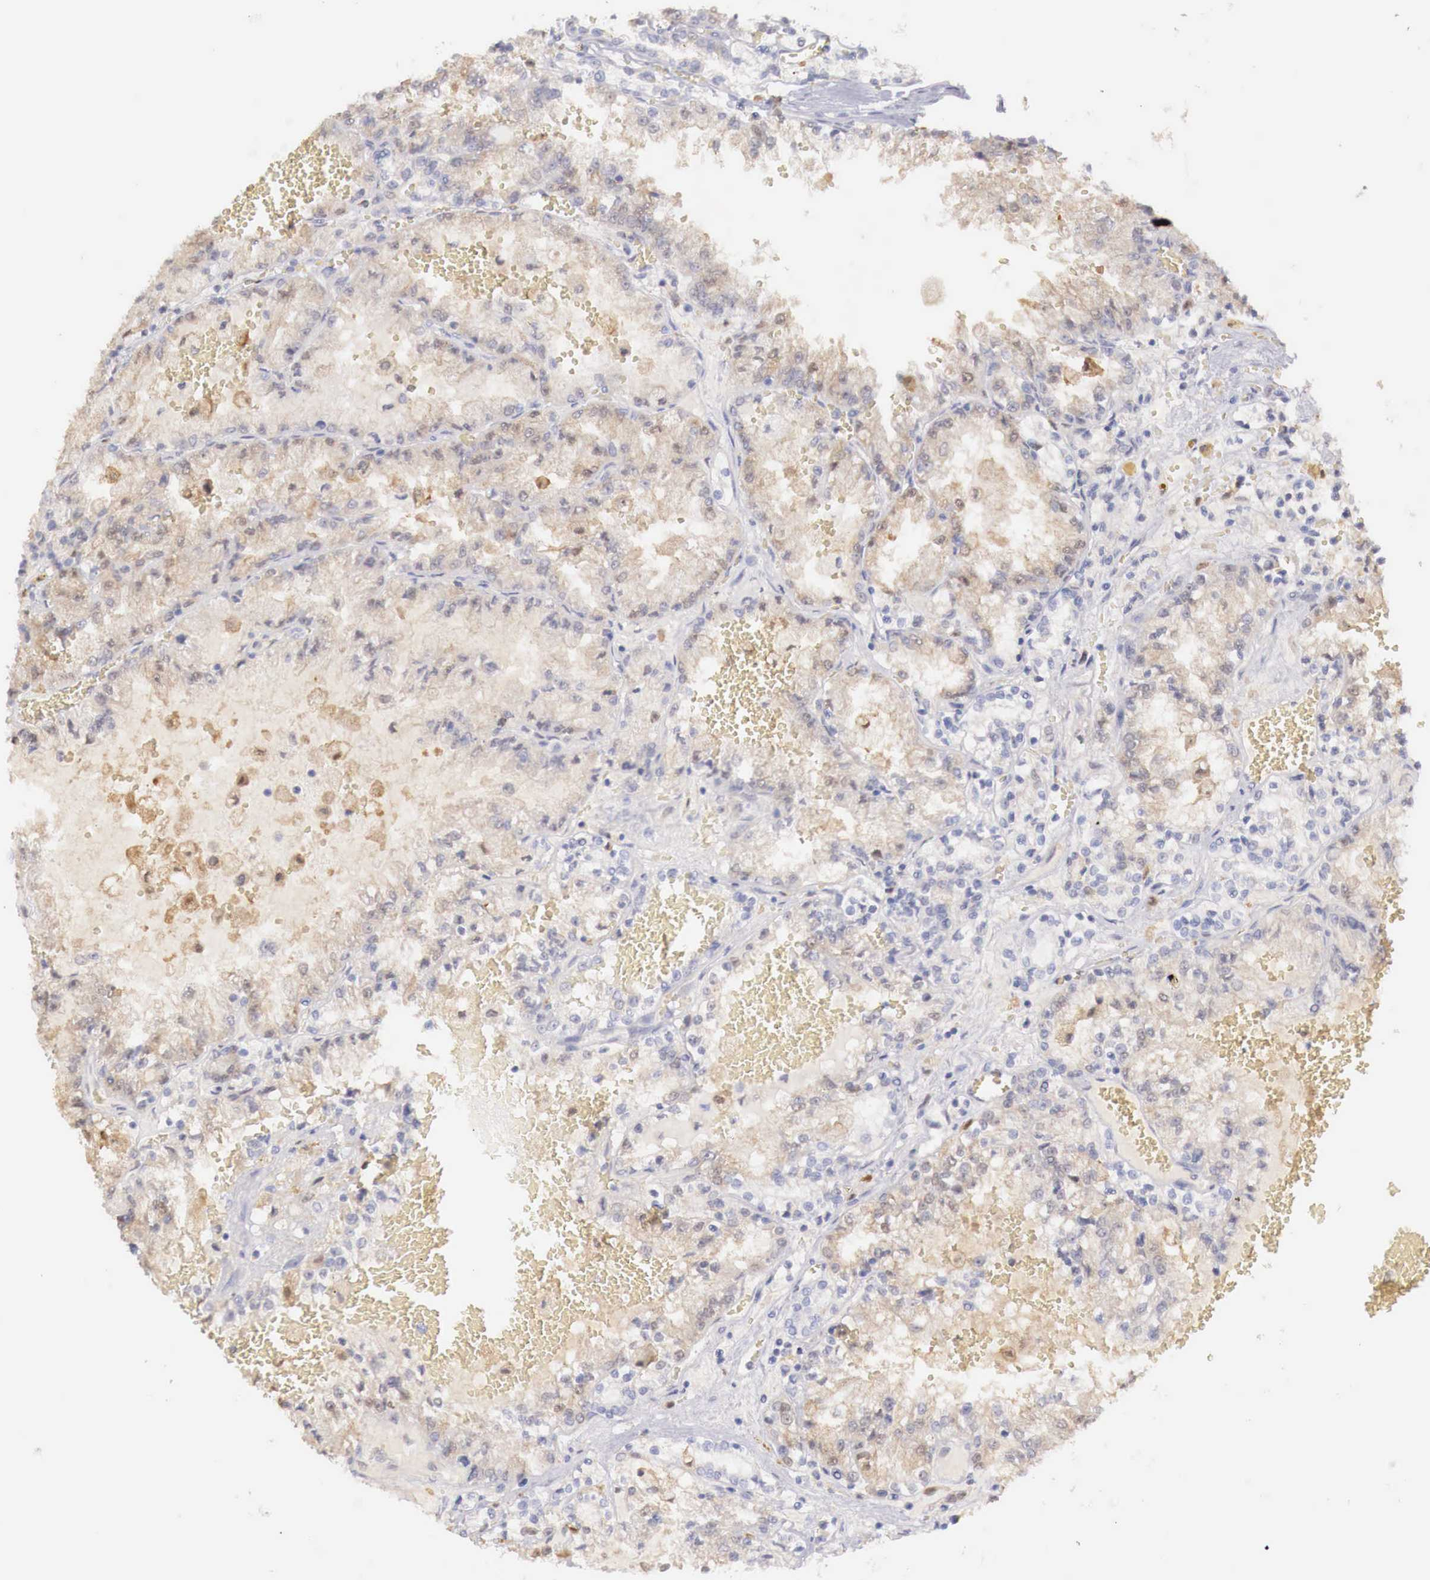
{"staining": {"intensity": "weak", "quantity": "<25%", "location": "cytoplasmic/membranous"}, "tissue": "renal cancer", "cell_type": "Tumor cells", "image_type": "cancer", "snomed": [{"axis": "morphology", "description": "Adenocarcinoma, NOS"}, {"axis": "topography", "description": "Kidney"}], "caption": "Immunohistochemistry (IHC) of renal cancer (adenocarcinoma) exhibits no expression in tumor cells.", "gene": "RENBP", "patient": {"sex": "female", "age": 56}}